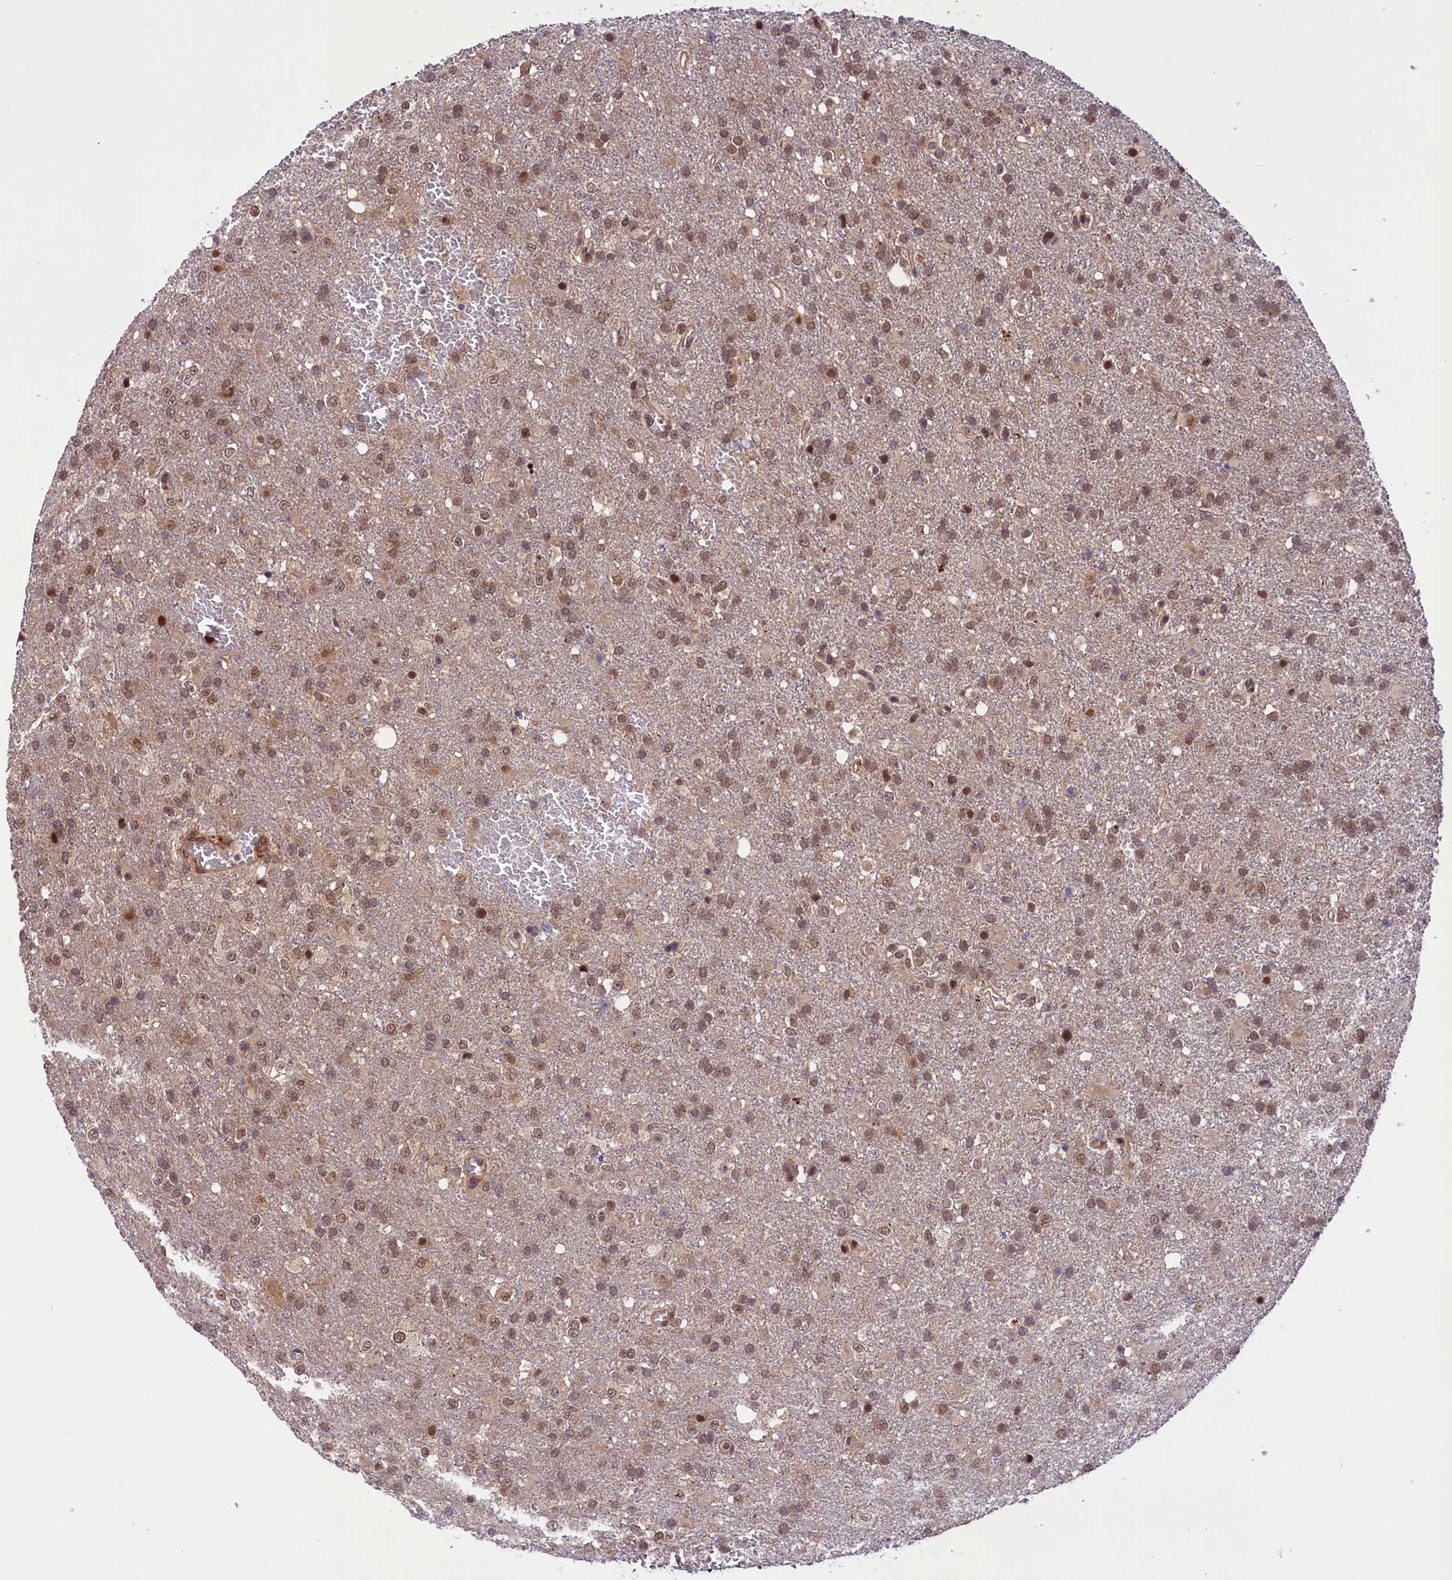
{"staining": {"intensity": "weak", "quantity": ">75%", "location": "nuclear"}, "tissue": "glioma", "cell_type": "Tumor cells", "image_type": "cancer", "snomed": [{"axis": "morphology", "description": "Glioma, malignant, High grade"}, {"axis": "topography", "description": "Brain"}], "caption": "DAB (3,3'-diaminobenzidine) immunohistochemical staining of glioma displays weak nuclear protein expression in about >75% of tumor cells.", "gene": "SLC7A6OS", "patient": {"sex": "female", "age": 74}}